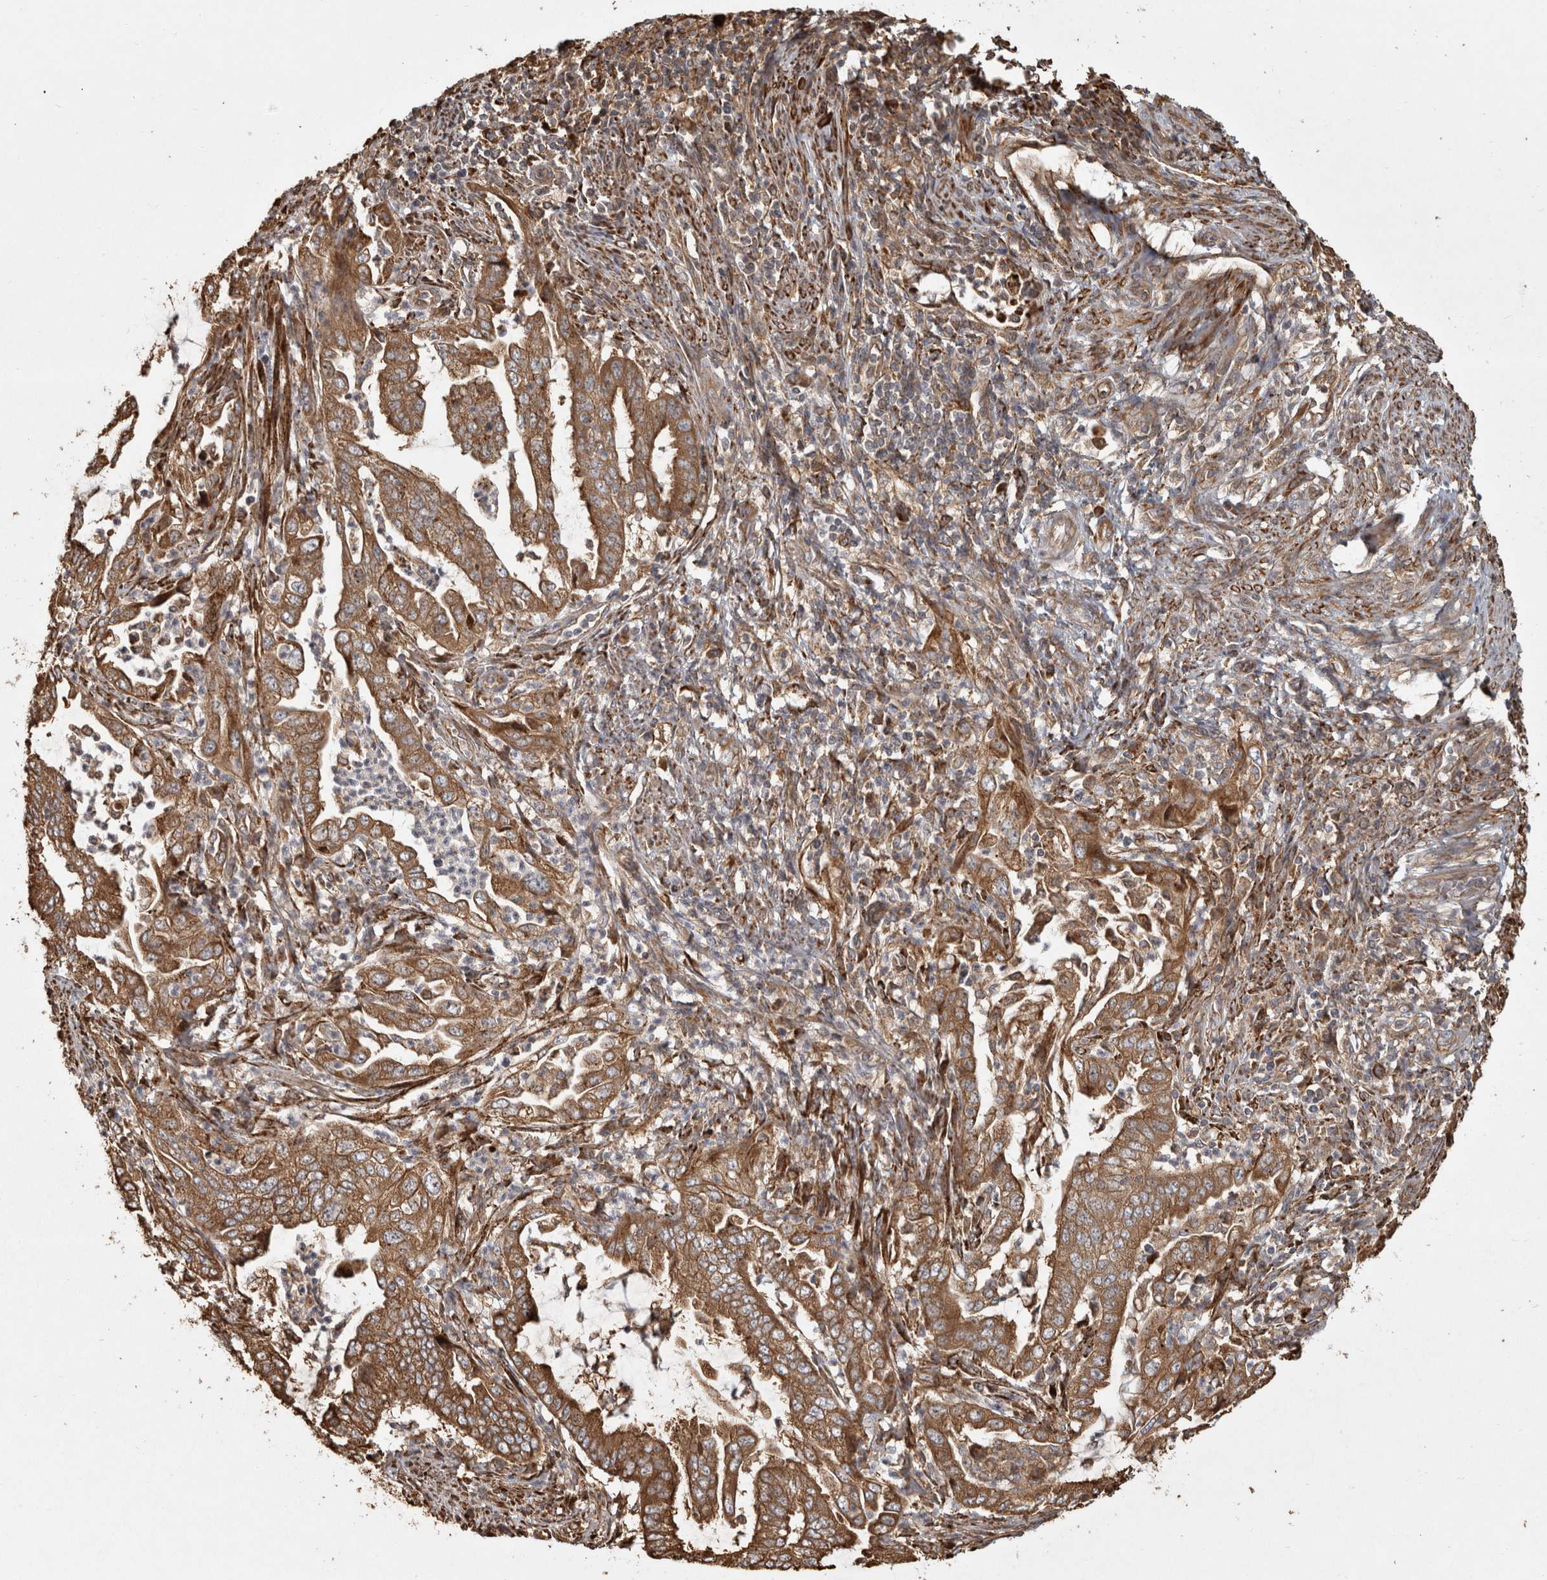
{"staining": {"intensity": "strong", "quantity": ">75%", "location": "cytoplasmic/membranous"}, "tissue": "endometrial cancer", "cell_type": "Tumor cells", "image_type": "cancer", "snomed": [{"axis": "morphology", "description": "Adenocarcinoma, NOS"}, {"axis": "topography", "description": "Endometrium"}], "caption": "Strong cytoplasmic/membranous protein expression is appreciated in approximately >75% of tumor cells in adenocarcinoma (endometrial). (DAB IHC with brightfield microscopy, high magnification).", "gene": "CAMSAP2", "patient": {"sex": "female", "age": 51}}